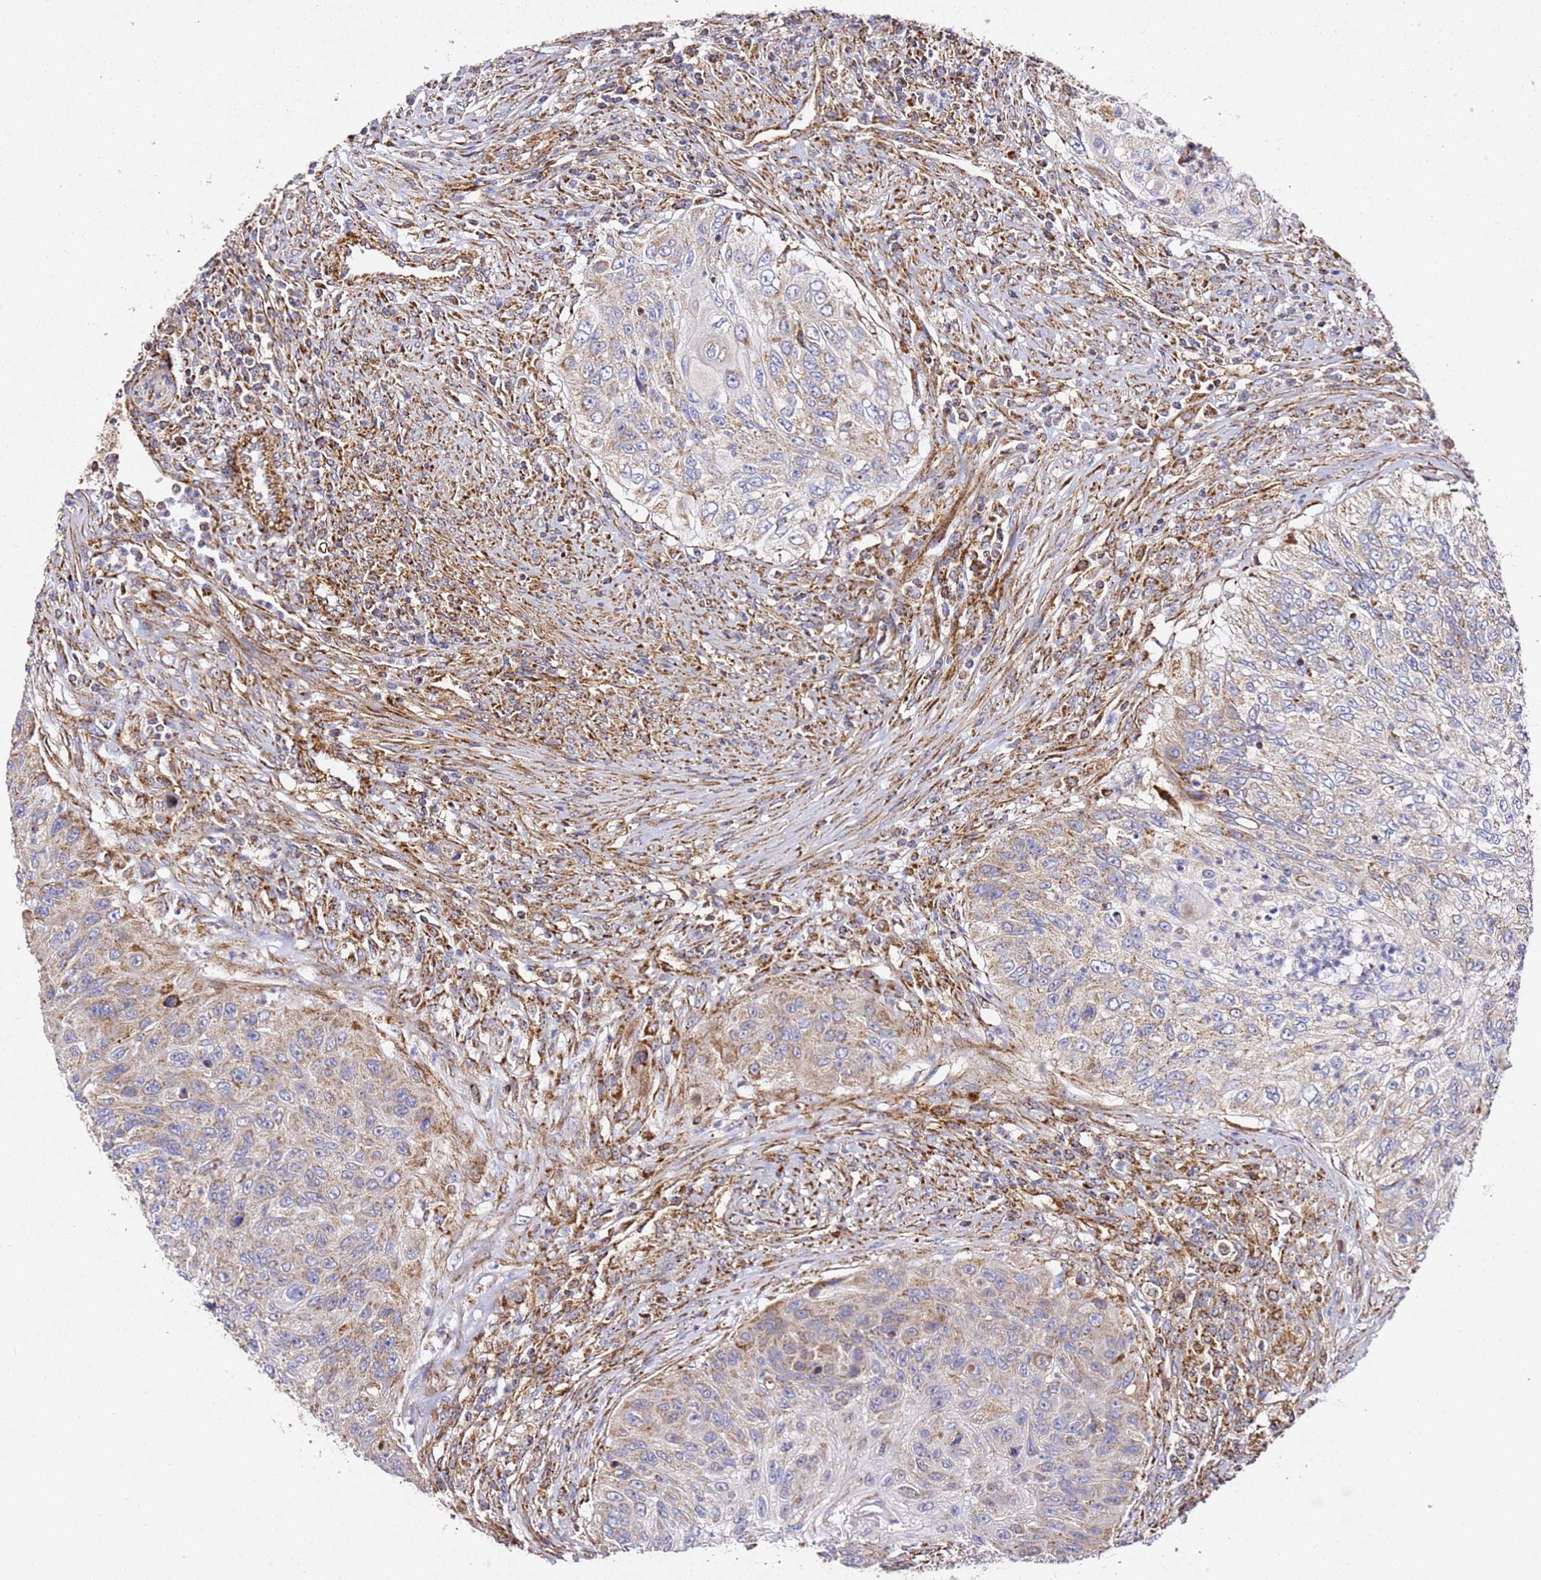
{"staining": {"intensity": "weak", "quantity": "<25%", "location": "cytoplasmic/membranous"}, "tissue": "urothelial cancer", "cell_type": "Tumor cells", "image_type": "cancer", "snomed": [{"axis": "morphology", "description": "Urothelial carcinoma, High grade"}, {"axis": "topography", "description": "Urinary bladder"}], "caption": "An immunohistochemistry (IHC) micrograph of urothelial carcinoma (high-grade) is shown. There is no staining in tumor cells of urothelial carcinoma (high-grade).", "gene": "NDUFA3", "patient": {"sex": "female", "age": 60}}